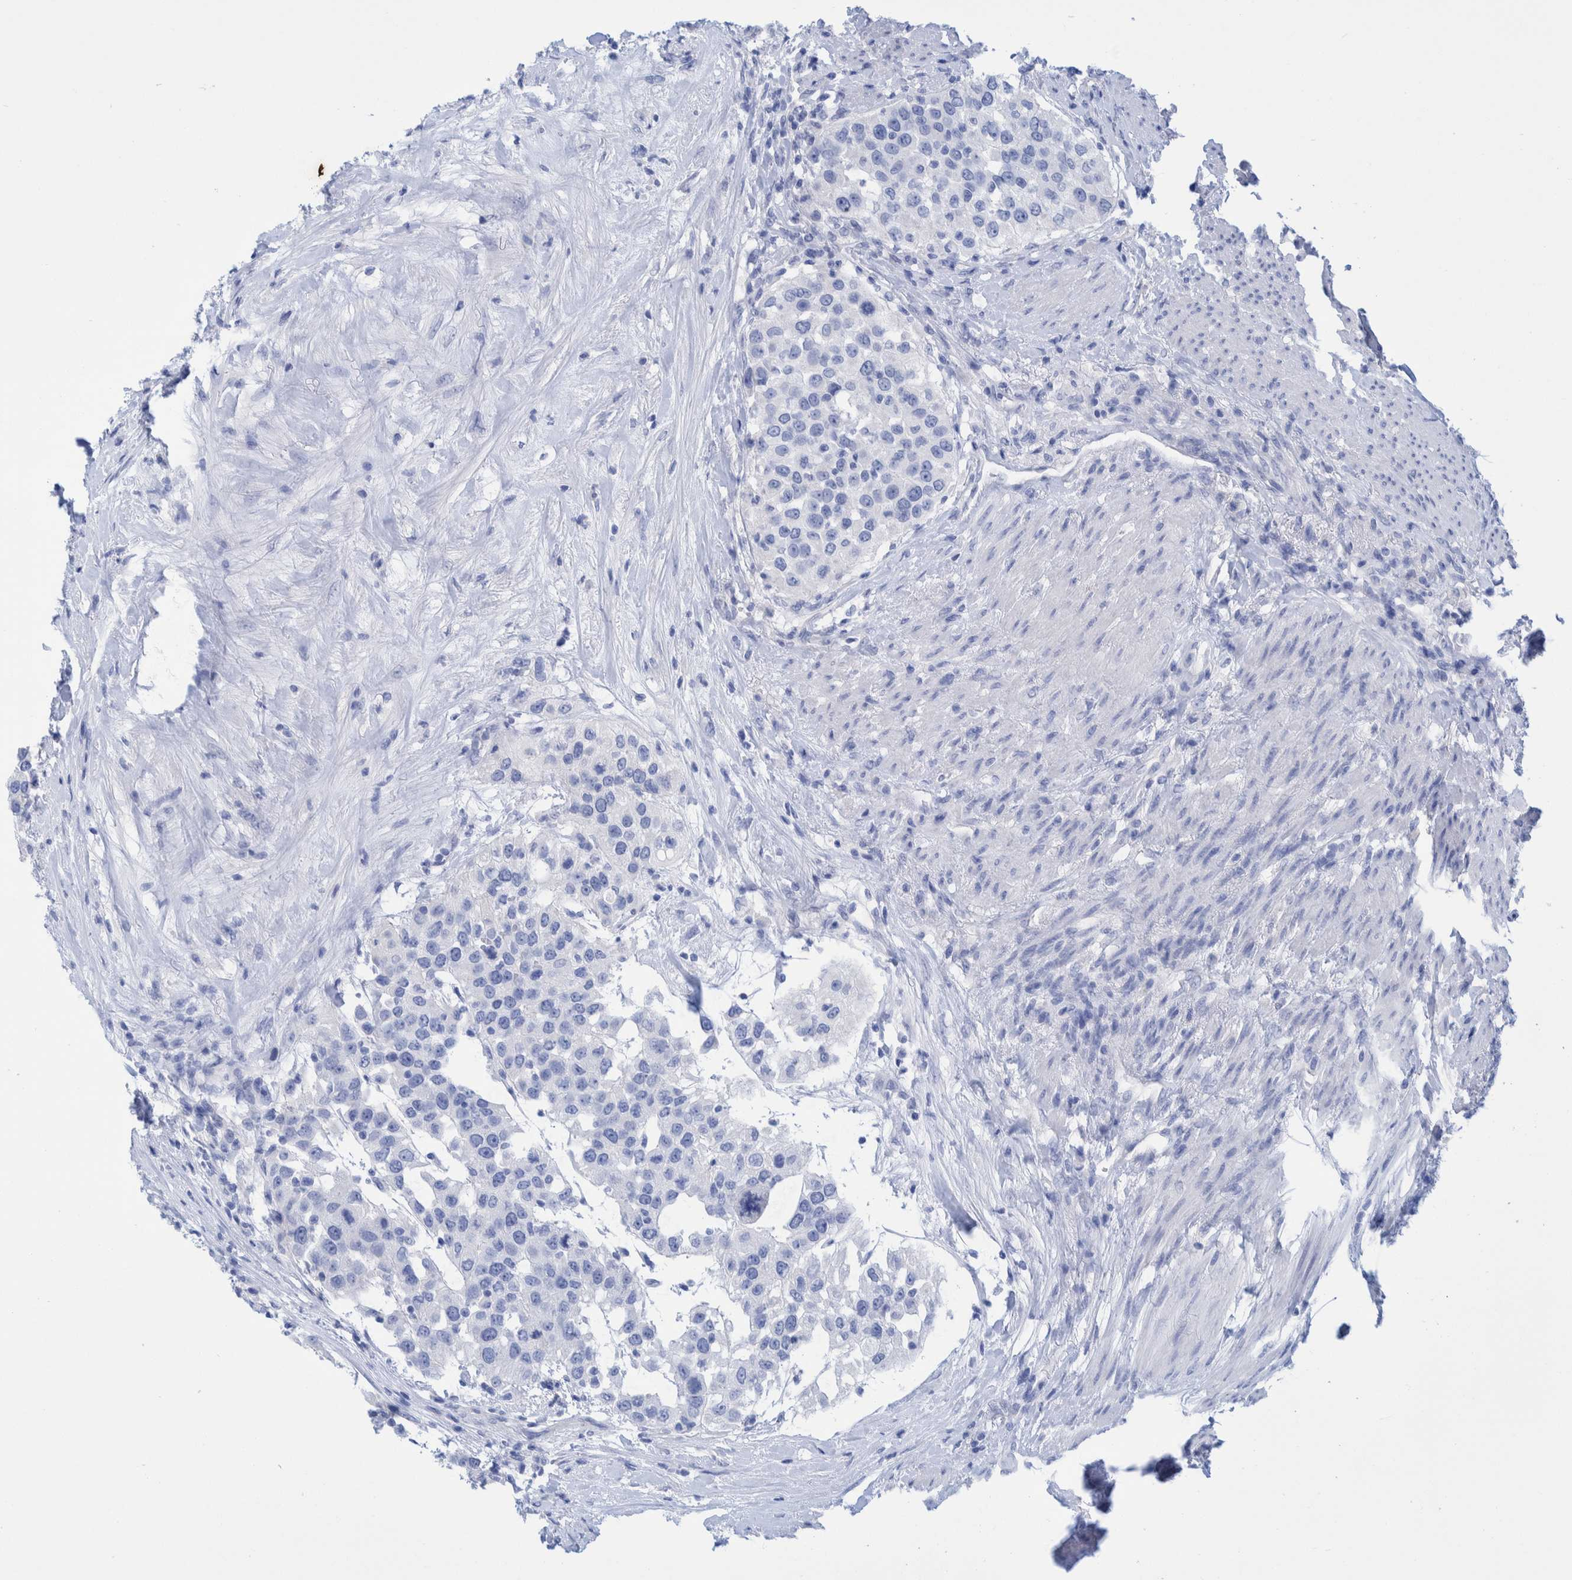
{"staining": {"intensity": "negative", "quantity": "none", "location": "none"}, "tissue": "urothelial cancer", "cell_type": "Tumor cells", "image_type": "cancer", "snomed": [{"axis": "morphology", "description": "Urothelial carcinoma, High grade"}, {"axis": "topography", "description": "Urinary bladder"}], "caption": "The histopathology image shows no staining of tumor cells in high-grade urothelial carcinoma.", "gene": "PERP", "patient": {"sex": "female", "age": 80}}